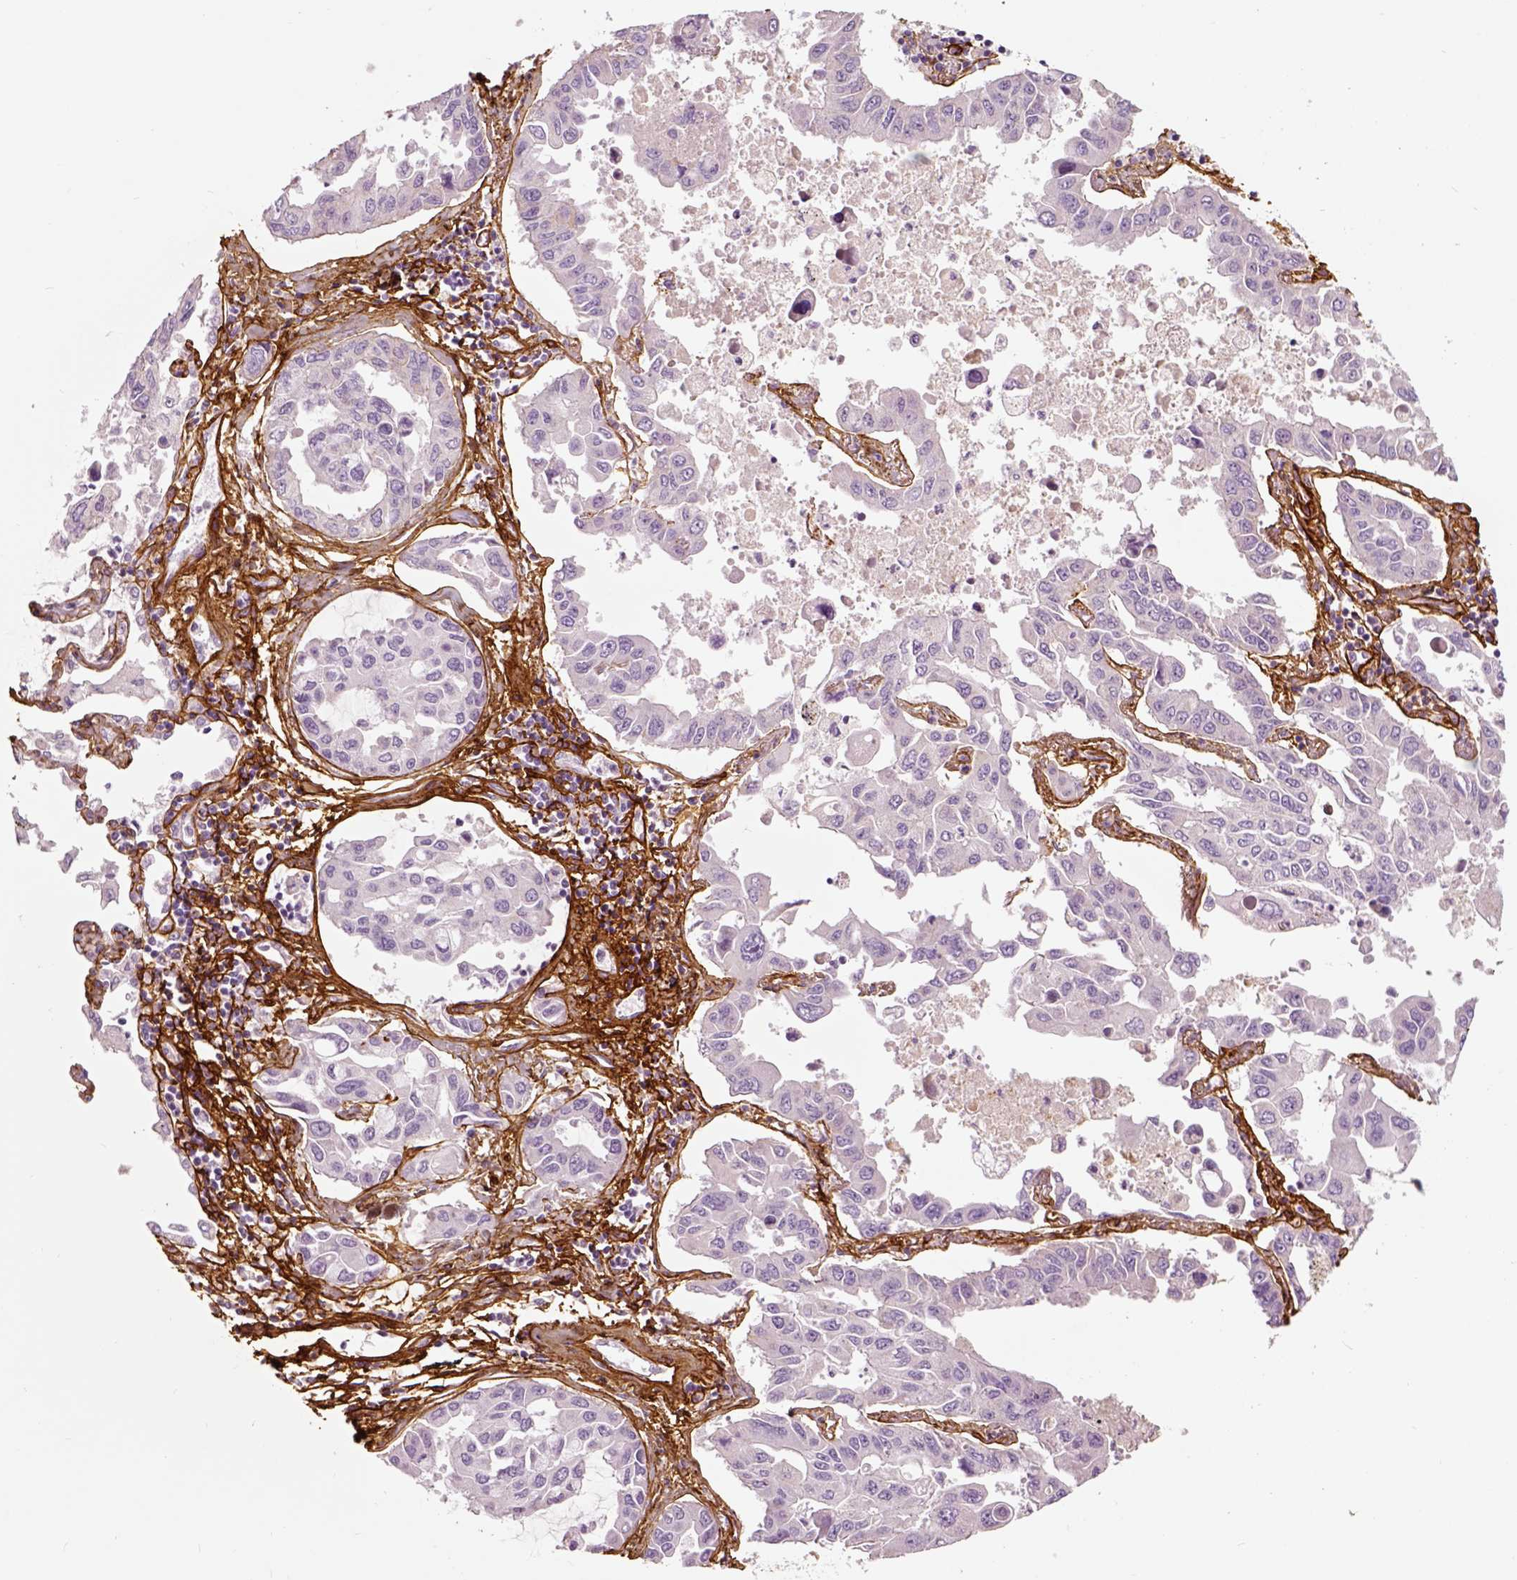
{"staining": {"intensity": "negative", "quantity": "none", "location": "none"}, "tissue": "lung cancer", "cell_type": "Tumor cells", "image_type": "cancer", "snomed": [{"axis": "morphology", "description": "Adenocarcinoma, NOS"}, {"axis": "topography", "description": "Lung"}], "caption": "Histopathology image shows no protein staining in tumor cells of lung cancer tissue.", "gene": "COL6A2", "patient": {"sex": "male", "age": 64}}